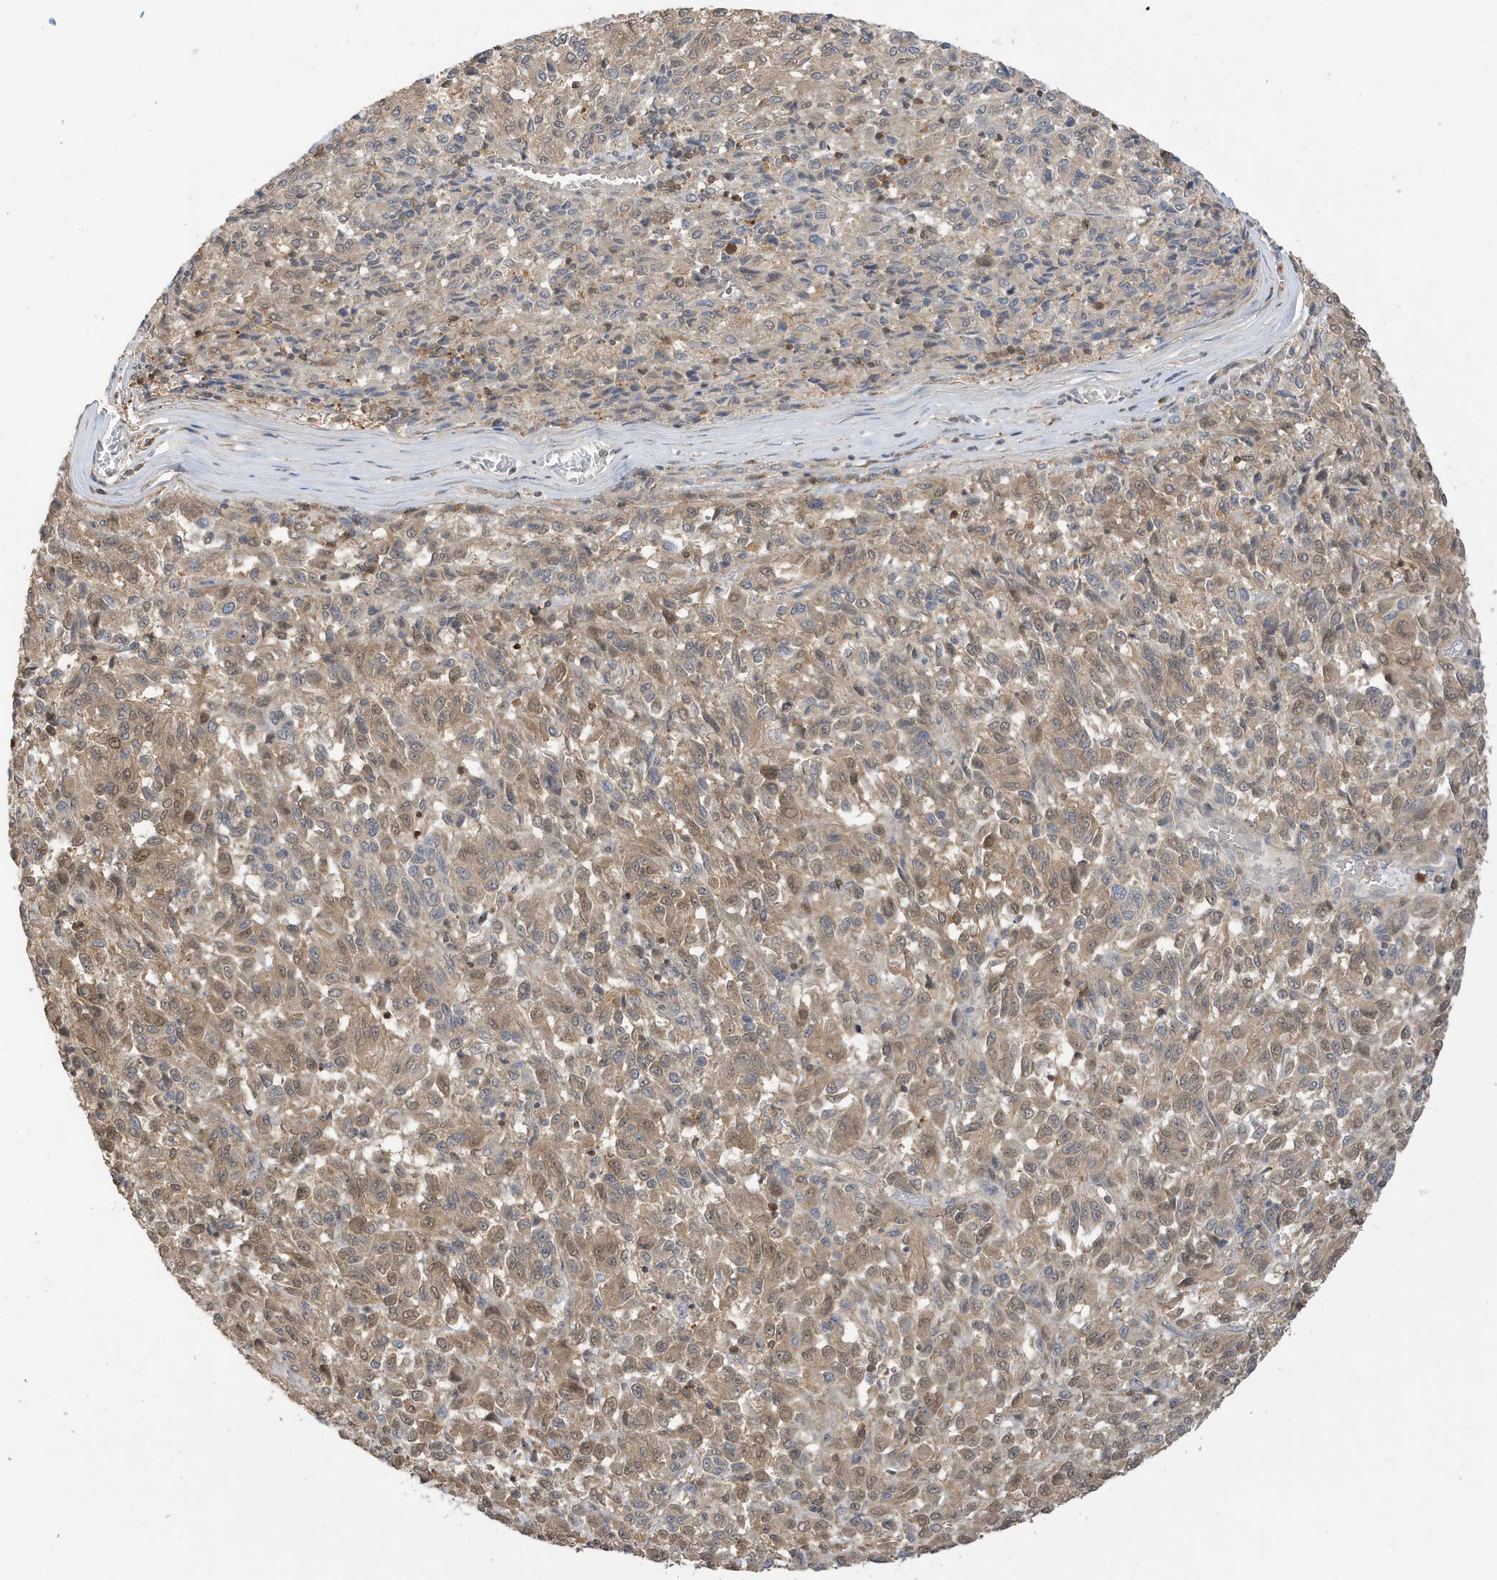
{"staining": {"intensity": "weak", "quantity": ">75%", "location": "cytoplasmic/membranous"}, "tissue": "melanoma", "cell_type": "Tumor cells", "image_type": "cancer", "snomed": [{"axis": "morphology", "description": "Malignant melanoma, Metastatic site"}, {"axis": "topography", "description": "Lung"}], "caption": "Melanoma stained with DAB immunohistochemistry shows low levels of weak cytoplasmic/membranous staining in approximately >75% of tumor cells.", "gene": "TAB3", "patient": {"sex": "male", "age": 64}}